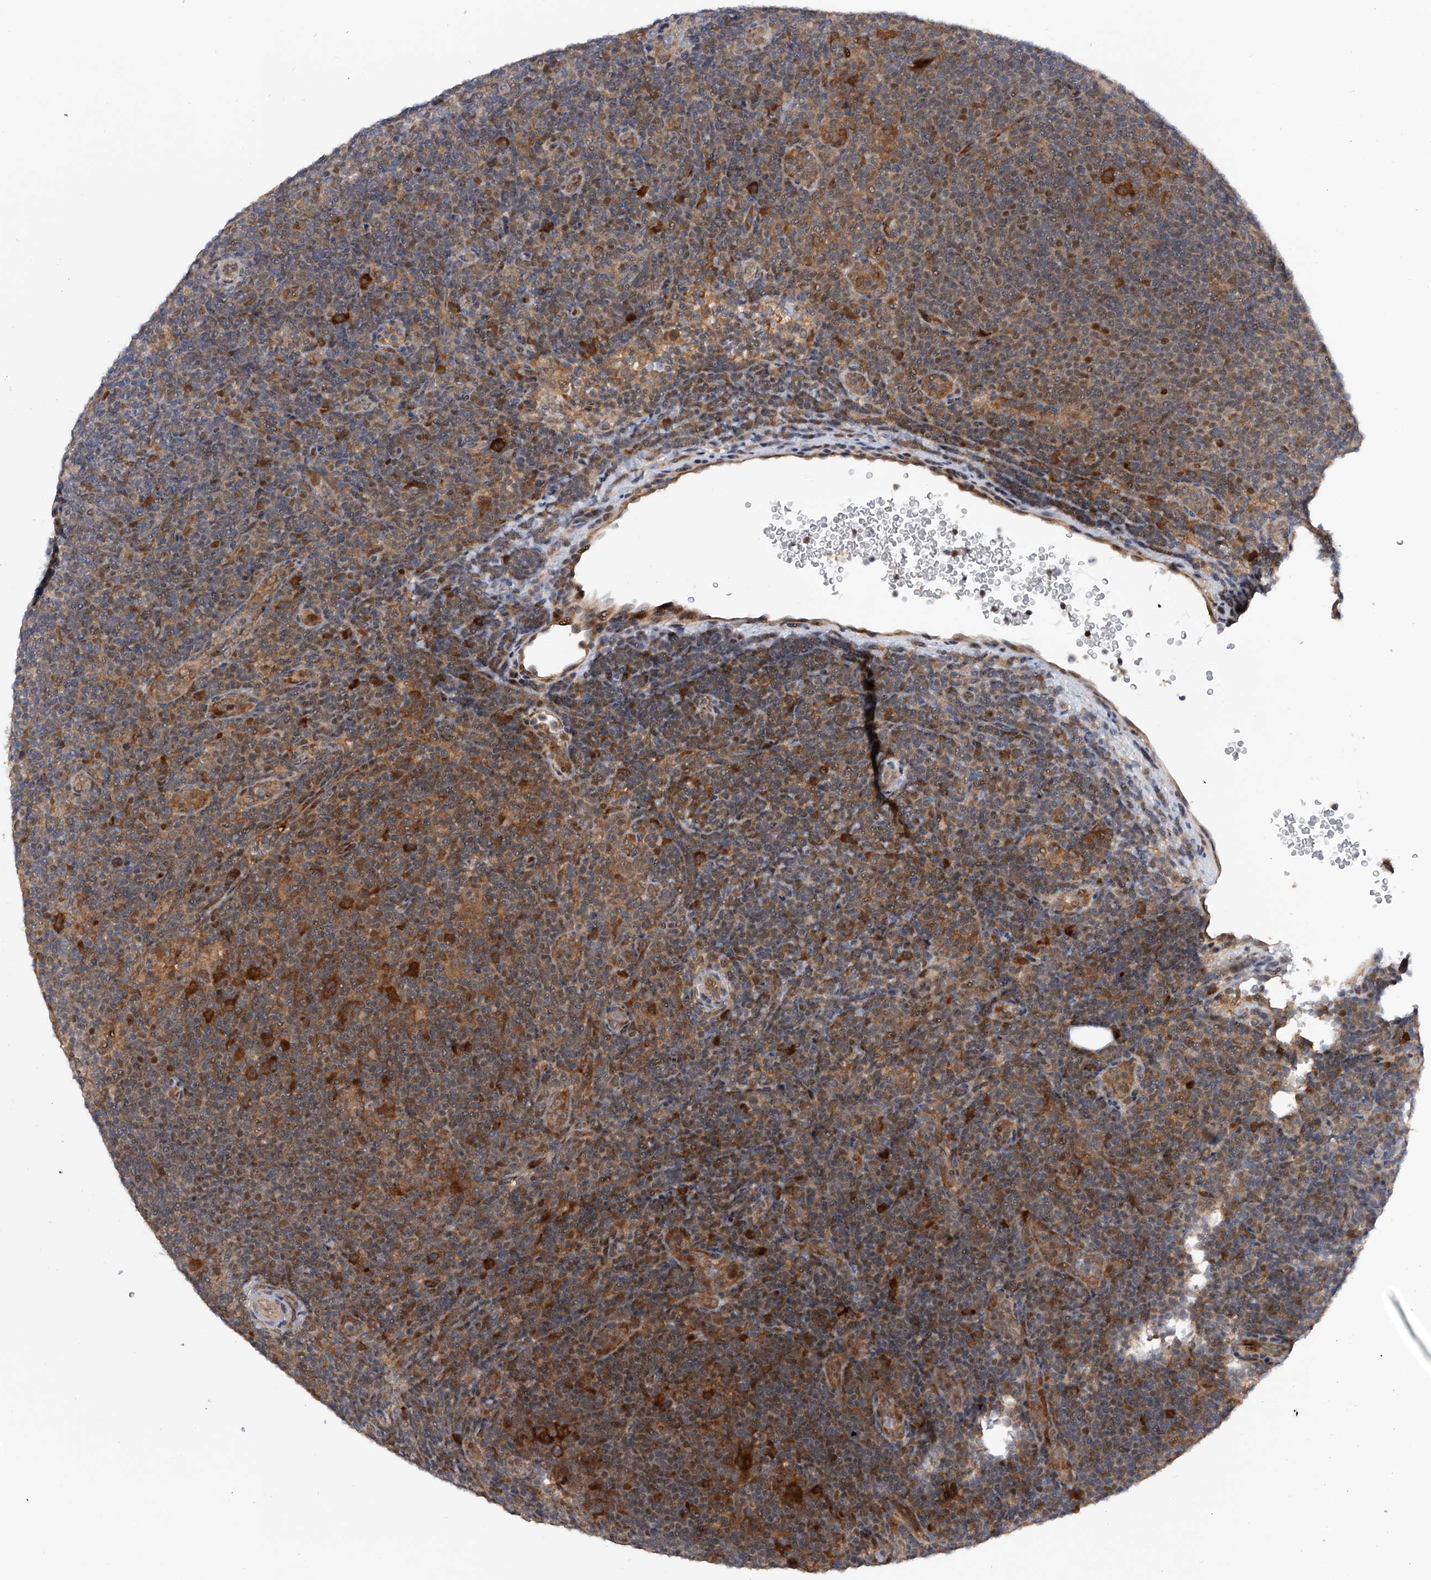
{"staining": {"intensity": "strong", "quantity": ">75%", "location": "cytoplasmic/membranous"}, "tissue": "lymphoma", "cell_type": "Tumor cells", "image_type": "cancer", "snomed": [{"axis": "morphology", "description": "Hodgkin's disease, NOS"}, {"axis": "topography", "description": "Lymph node"}], "caption": "Immunohistochemistry of lymphoma exhibits high levels of strong cytoplasmic/membranous staining in about >75% of tumor cells.", "gene": "RWDD2A", "patient": {"sex": "female", "age": 57}}